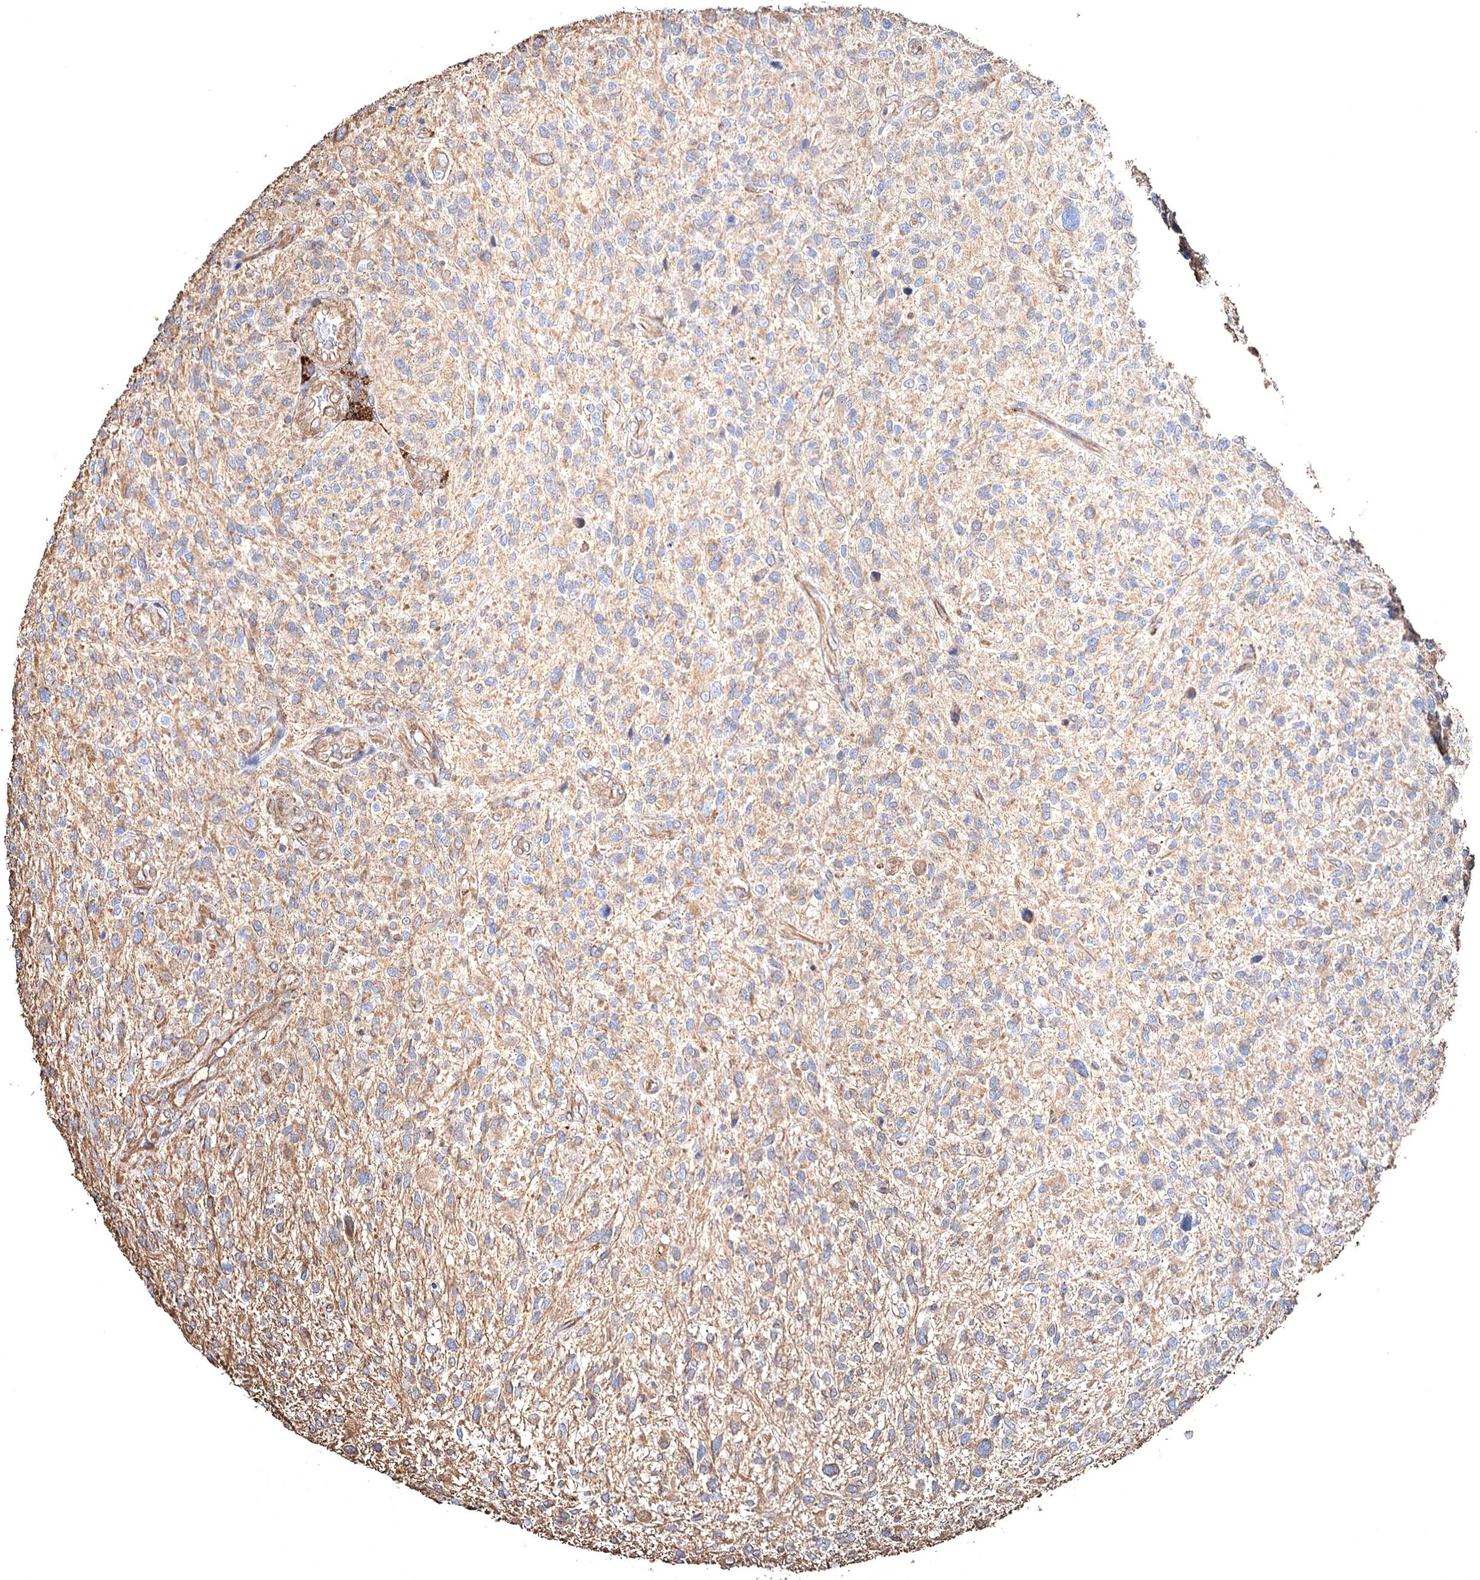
{"staining": {"intensity": "moderate", "quantity": "25%-75%", "location": "cytoplasmic/membranous"}, "tissue": "glioma", "cell_type": "Tumor cells", "image_type": "cancer", "snomed": [{"axis": "morphology", "description": "Glioma, malignant, High grade"}, {"axis": "topography", "description": "Brain"}], "caption": "Tumor cells exhibit moderate cytoplasmic/membranous positivity in about 25%-75% of cells in high-grade glioma (malignant).", "gene": "CLEC4M", "patient": {"sex": "male", "age": 47}}